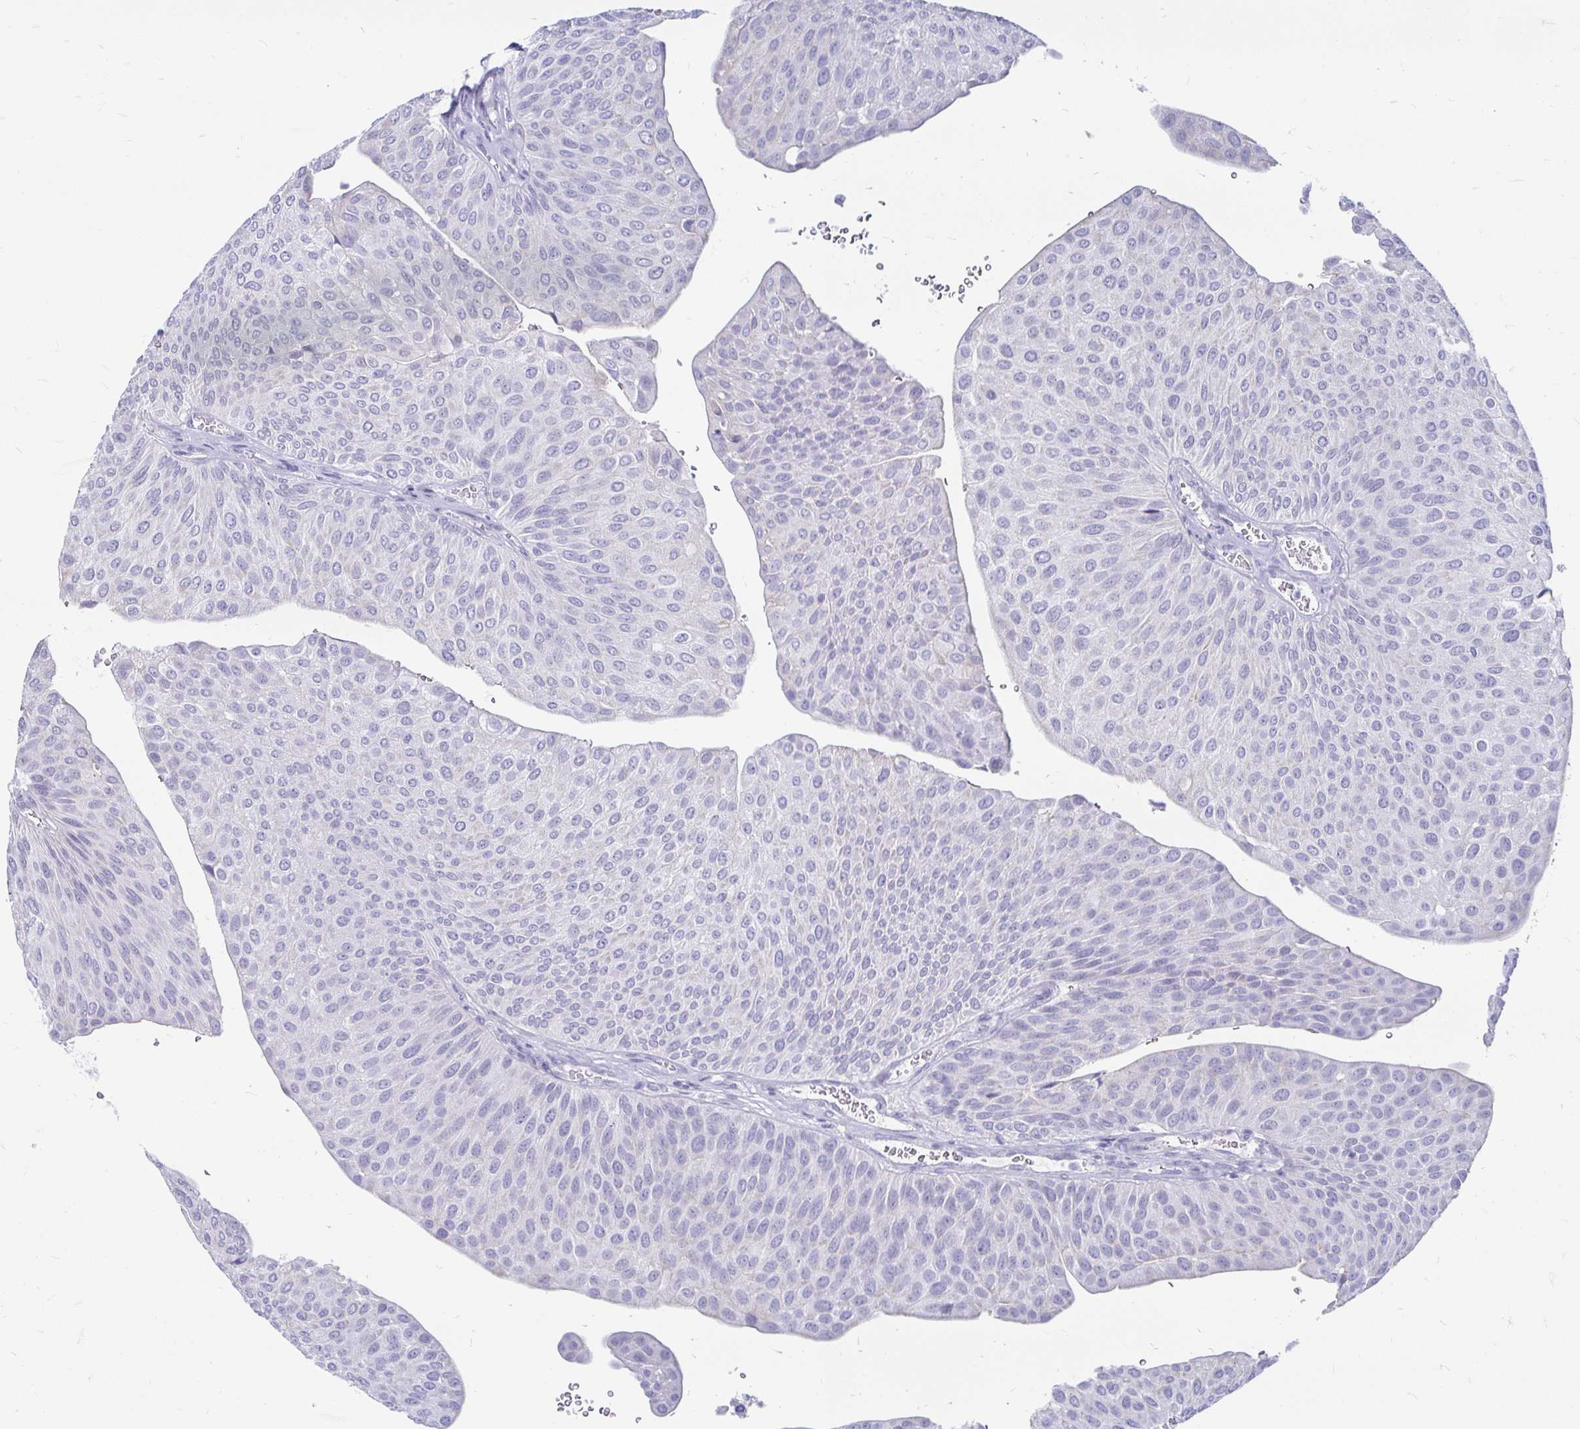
{"staining": {"intensity": "negative", "quantity": "none", "location": "none"}, "tissue": "urothelial cancer", "cell_type": "Tumor cells", "image_type": "cancer", "snomed": [{"axis": "morphology", "description": "Urothelial carcinoma, NOS"}, {"axis": "topography", "description": "Urinary bladder"}], "caption": "A high-resolution histopathology image shows immunohistochemistry staining of transitional cell carcinoma, which shows no significant positivity in tumor cells.", "gene": "PEG10", "patient": {"sex": "male", "age": 67}}